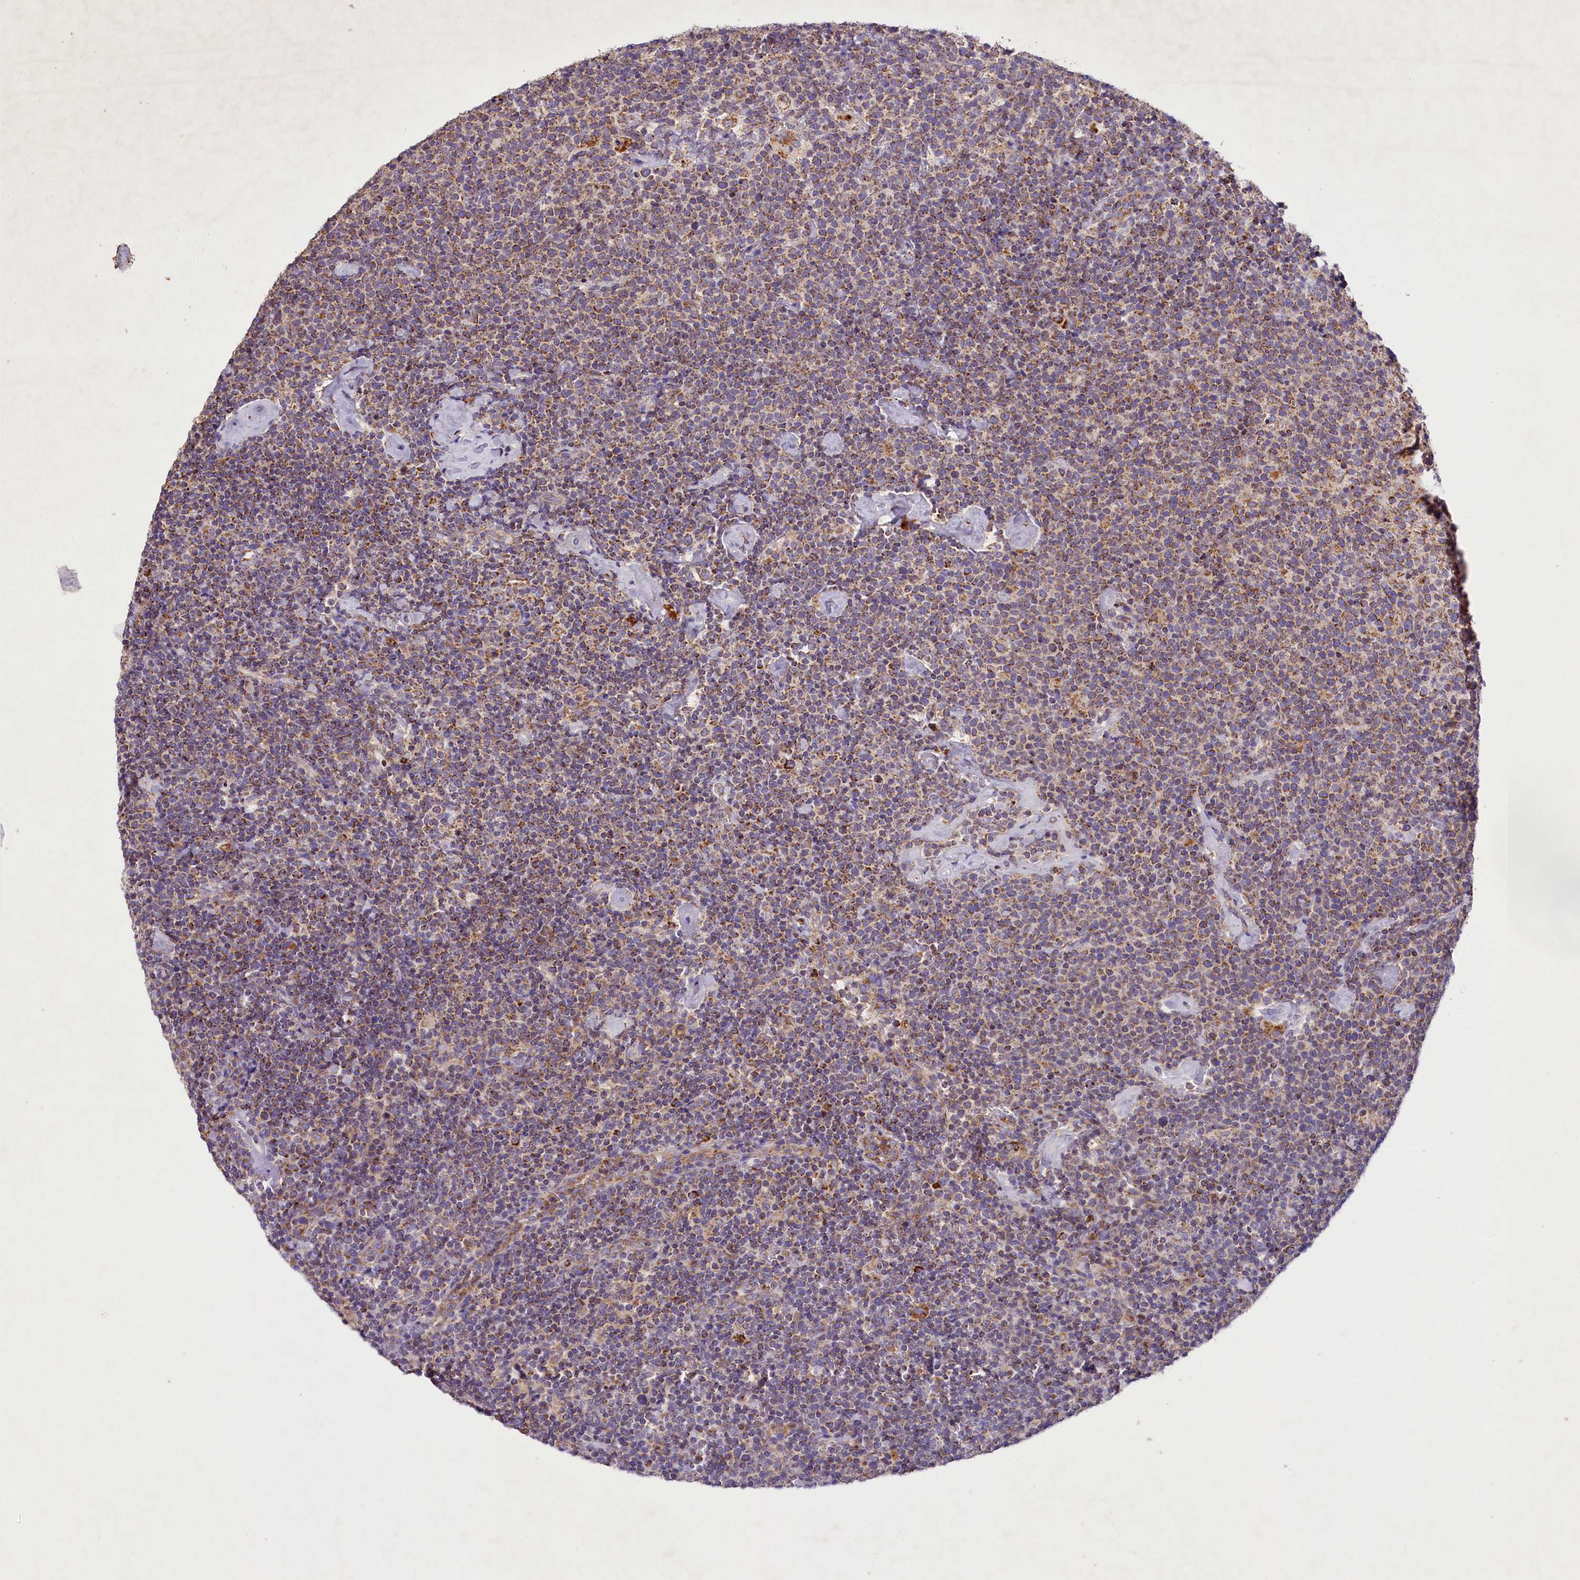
{"staining": {"intensity": "moderate", "quantity": ">75%", "location": "cytoplasmic/membranous"}, "tissue": "lymphoma", "cell_type": "Tumor cells", "image_type": "cancer", "snomed": [{"axis": "morphology", "description": "Malignant lymphoma, non-Hodgkin's type, High grade"}, {"axis": "topography", "description": "Lymph node"}], "caption": "Human lymphoma stained for a protein (brown) shows moderate cytoplasmic/membranous positive positivity in about >75% of tumor cells.", "gene": "PMPCB", "patient": {"sex": "male", "age": 61}}